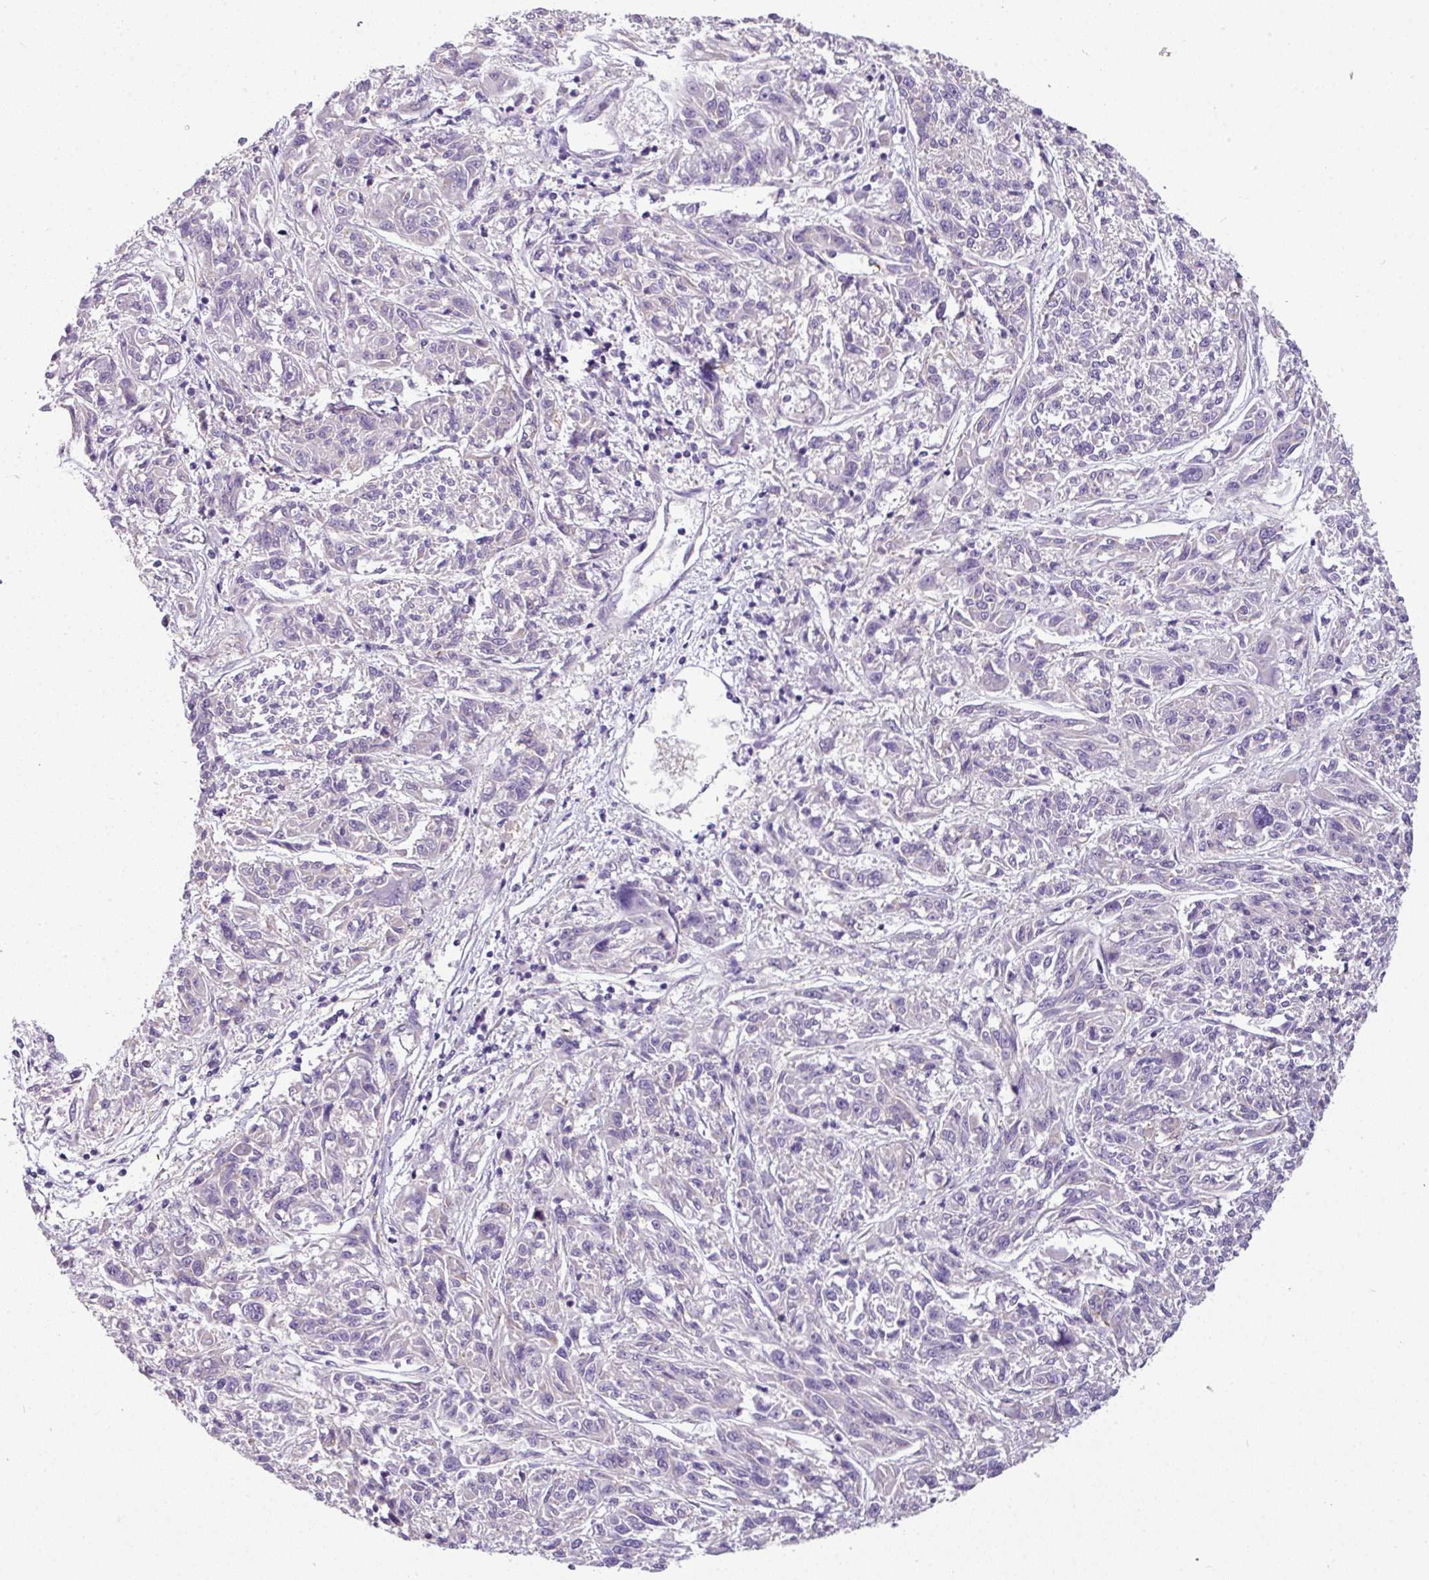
{"staining": {"intensity": "negative", "quantity": "none", "location": "none"}, "tissue": "melanoma", "cell_type": "Tumor cells", "image_type": "cancer", "snomed": [{"axis": "morphology", "description": "Malignant melanoma, NOS"}, {"axis": "topography", "description": "Skin"}], "caption": "The IHC photomicrograph has no significant positivity in tumor cells of melanoma tissue. Nuclei are stained in blue.", "gene": "TMEM178B", "patient": {"sex": "male", "age": 53}}